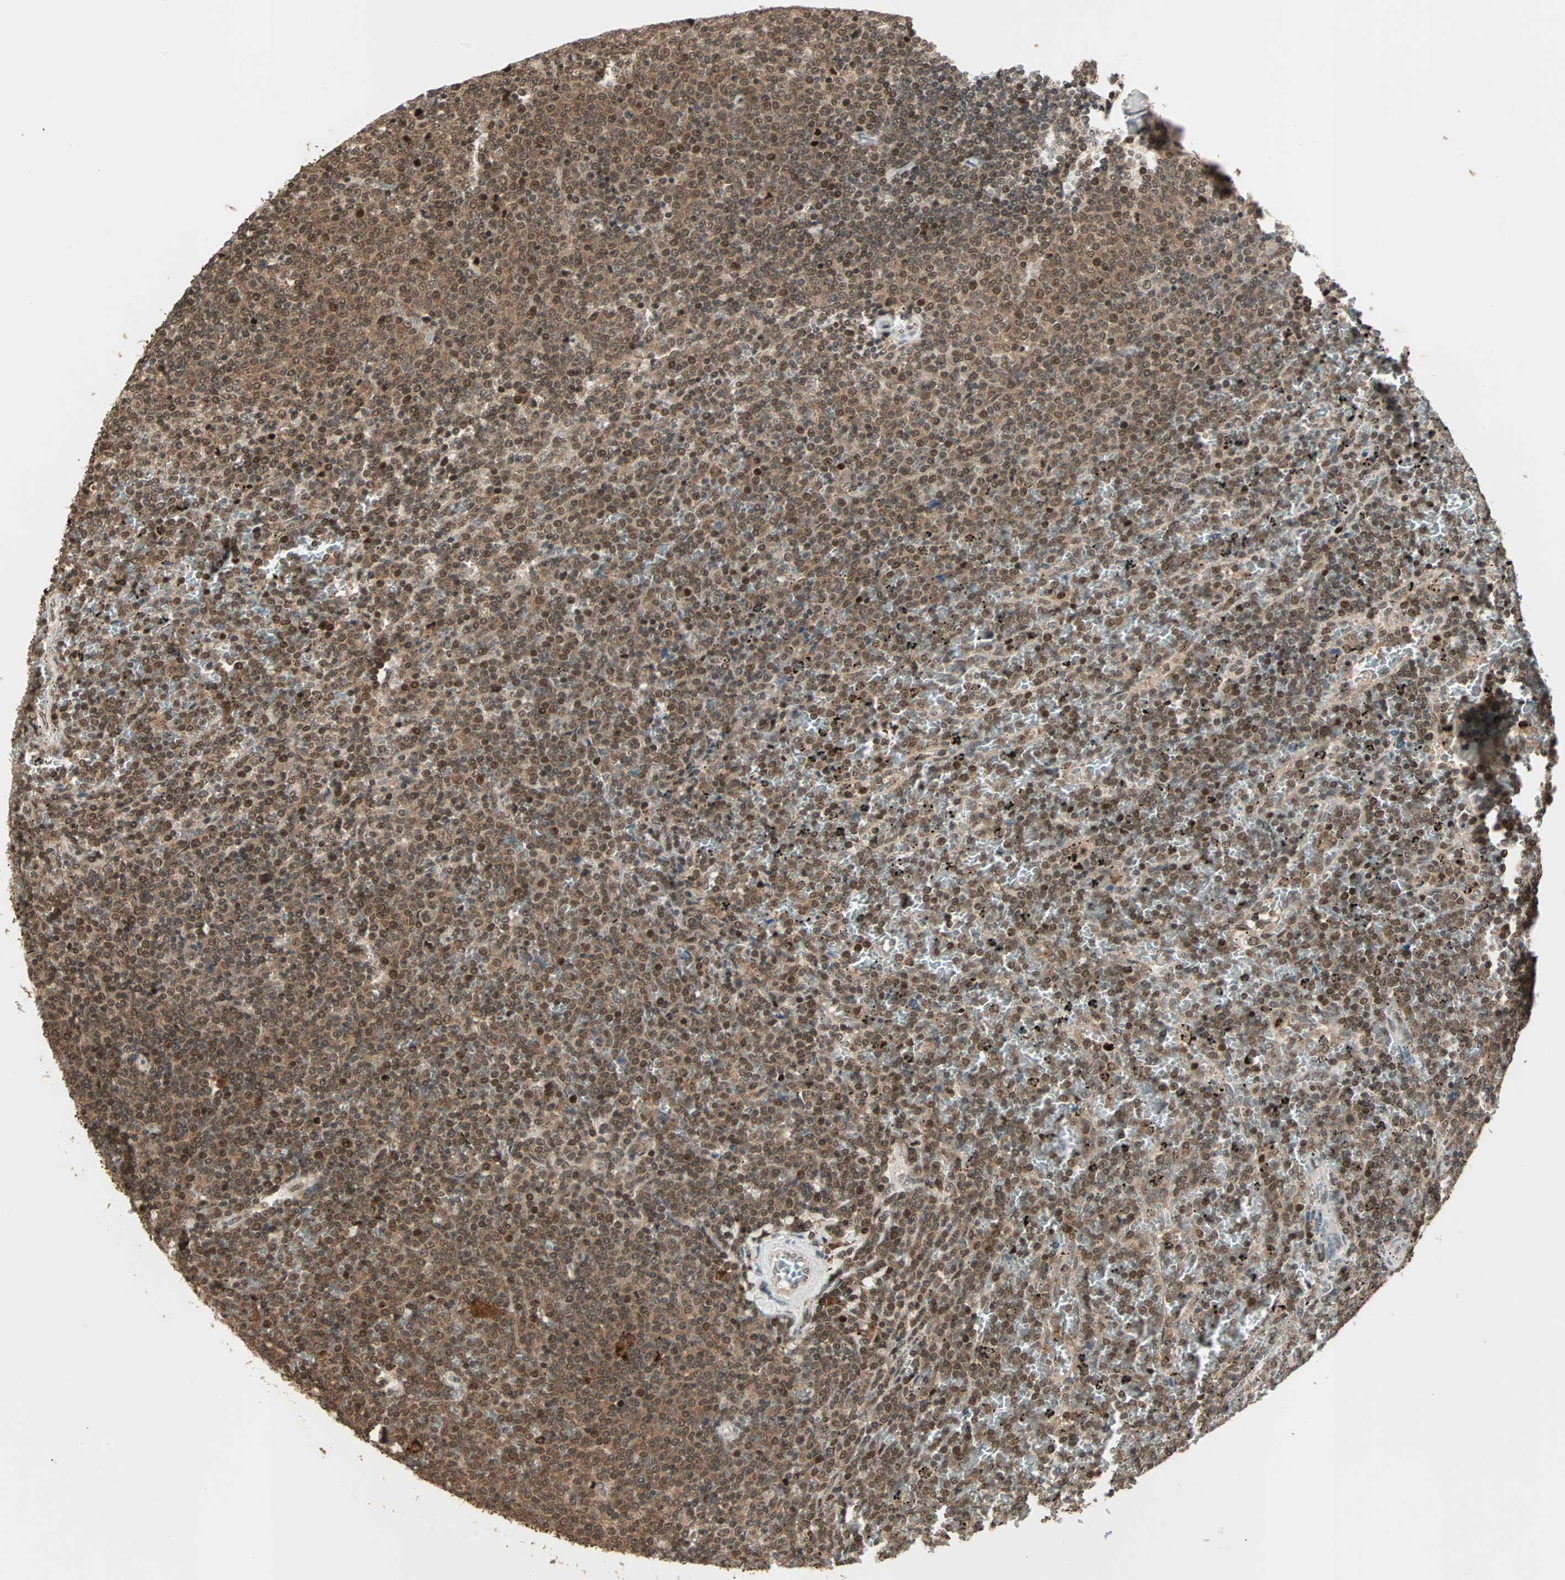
{"staining": {"intensity": "moderate", "quantity": ">75%", "location": "cytoplasmic/membranous,nuclear"}, "tissue": "lymphoma", "cell_type": "Tumor cells", "image_type": "cancer", "snomed": [{"axis": "morphology", "description": "Malignant lymphoma, non-Hodgkin's type, Low grade"}, {"axis": "topography", "description": "Spleen"}], "caption": "Immunohistochemical staining of human lymphoma exhibits medium levels of moderate cytoplasmic/membranous and nuclear protein expression in about >75% of tumor cells.", "gene": "ZNF44", "patient": {"sex": "female", "age": 77}}